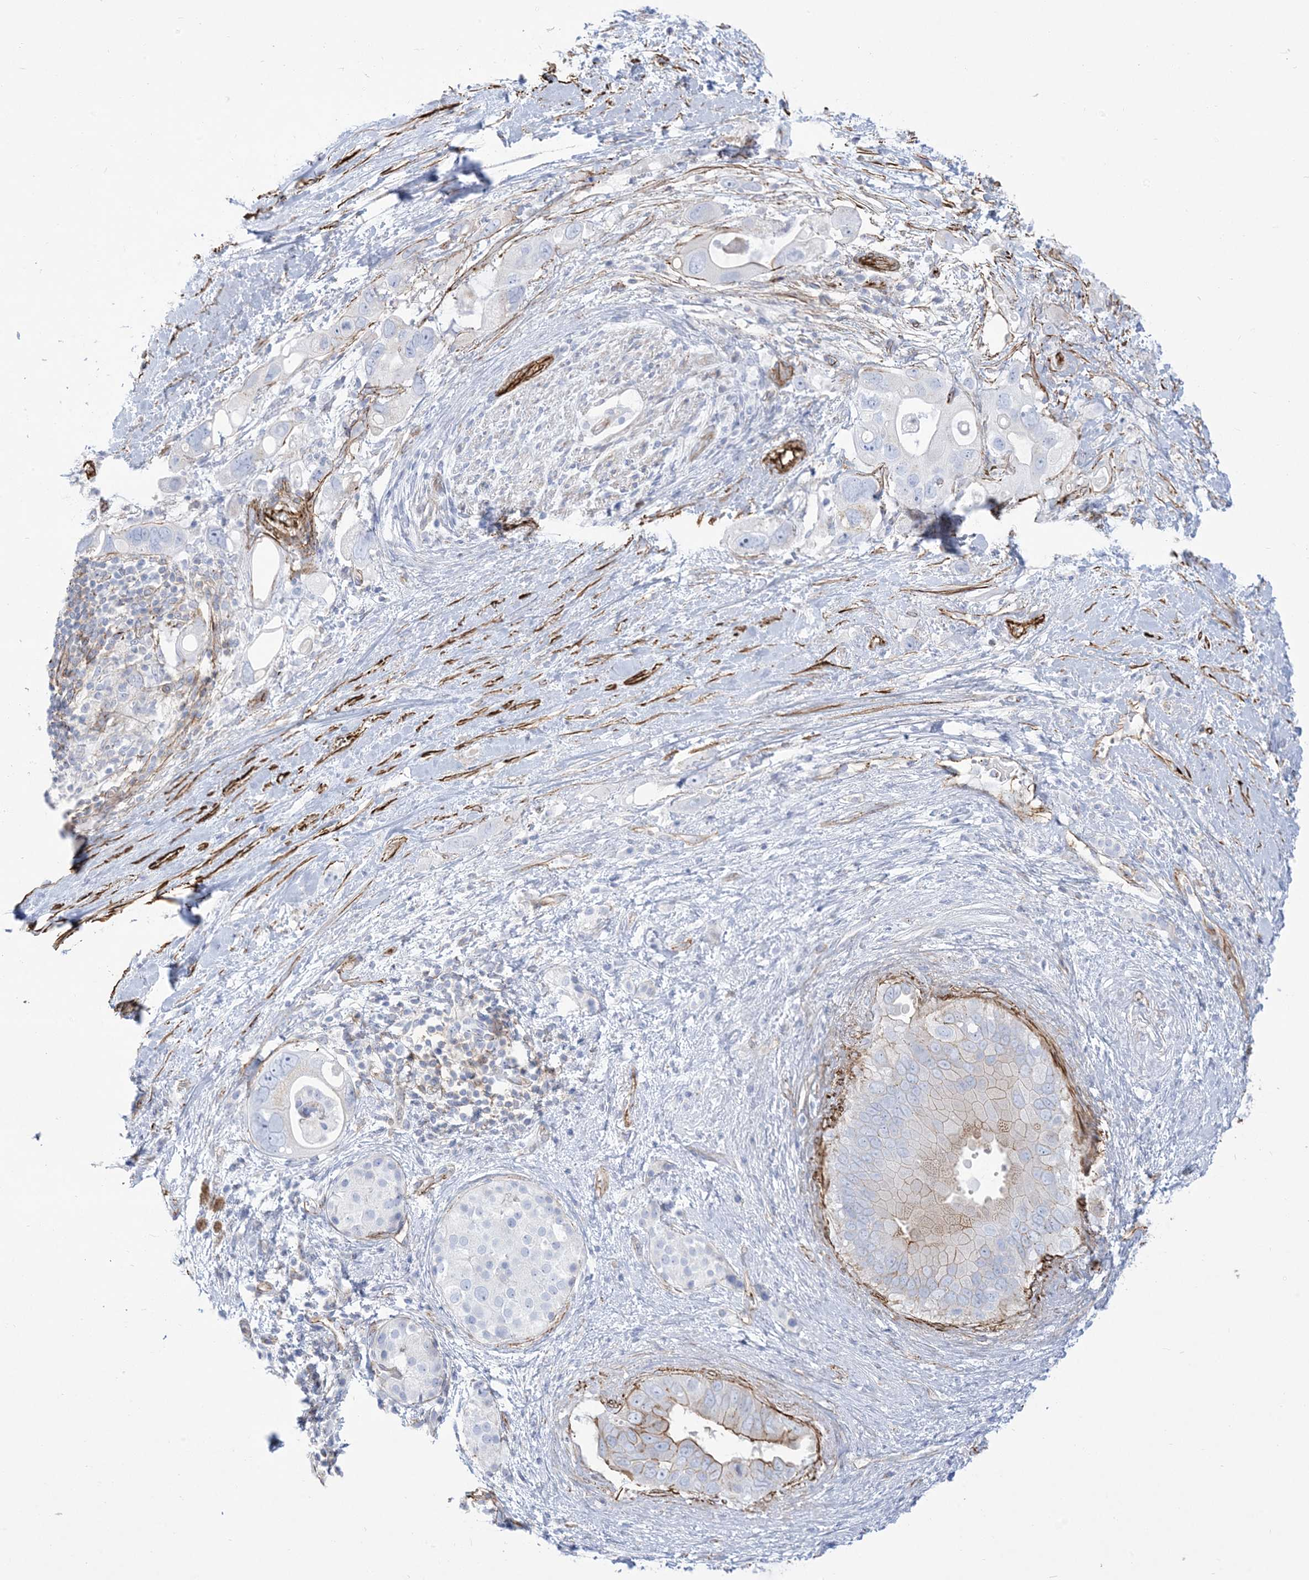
{"staining": {"intensity": "strong", "quantity": "<25%", "location": "cytoplasmic/membranous"}, "tissue": "pancreatic cancer", "cell_type": "Tumor cells", "image_type": "cancer", "snomed": [{"axis": "morphology", "description": "Adenocarcinoma, NOS"}, {"axis": "topography", "description": "Pancreas"}], "caption": "Pancreatic adenocarcinoma stained with a brown dye demonstrates strong cytoplasmic/membranous positive staining in about <25% of tumor cells.", "gene": "B3GNT7", "patient": {"sex": "female", "age": 56}}